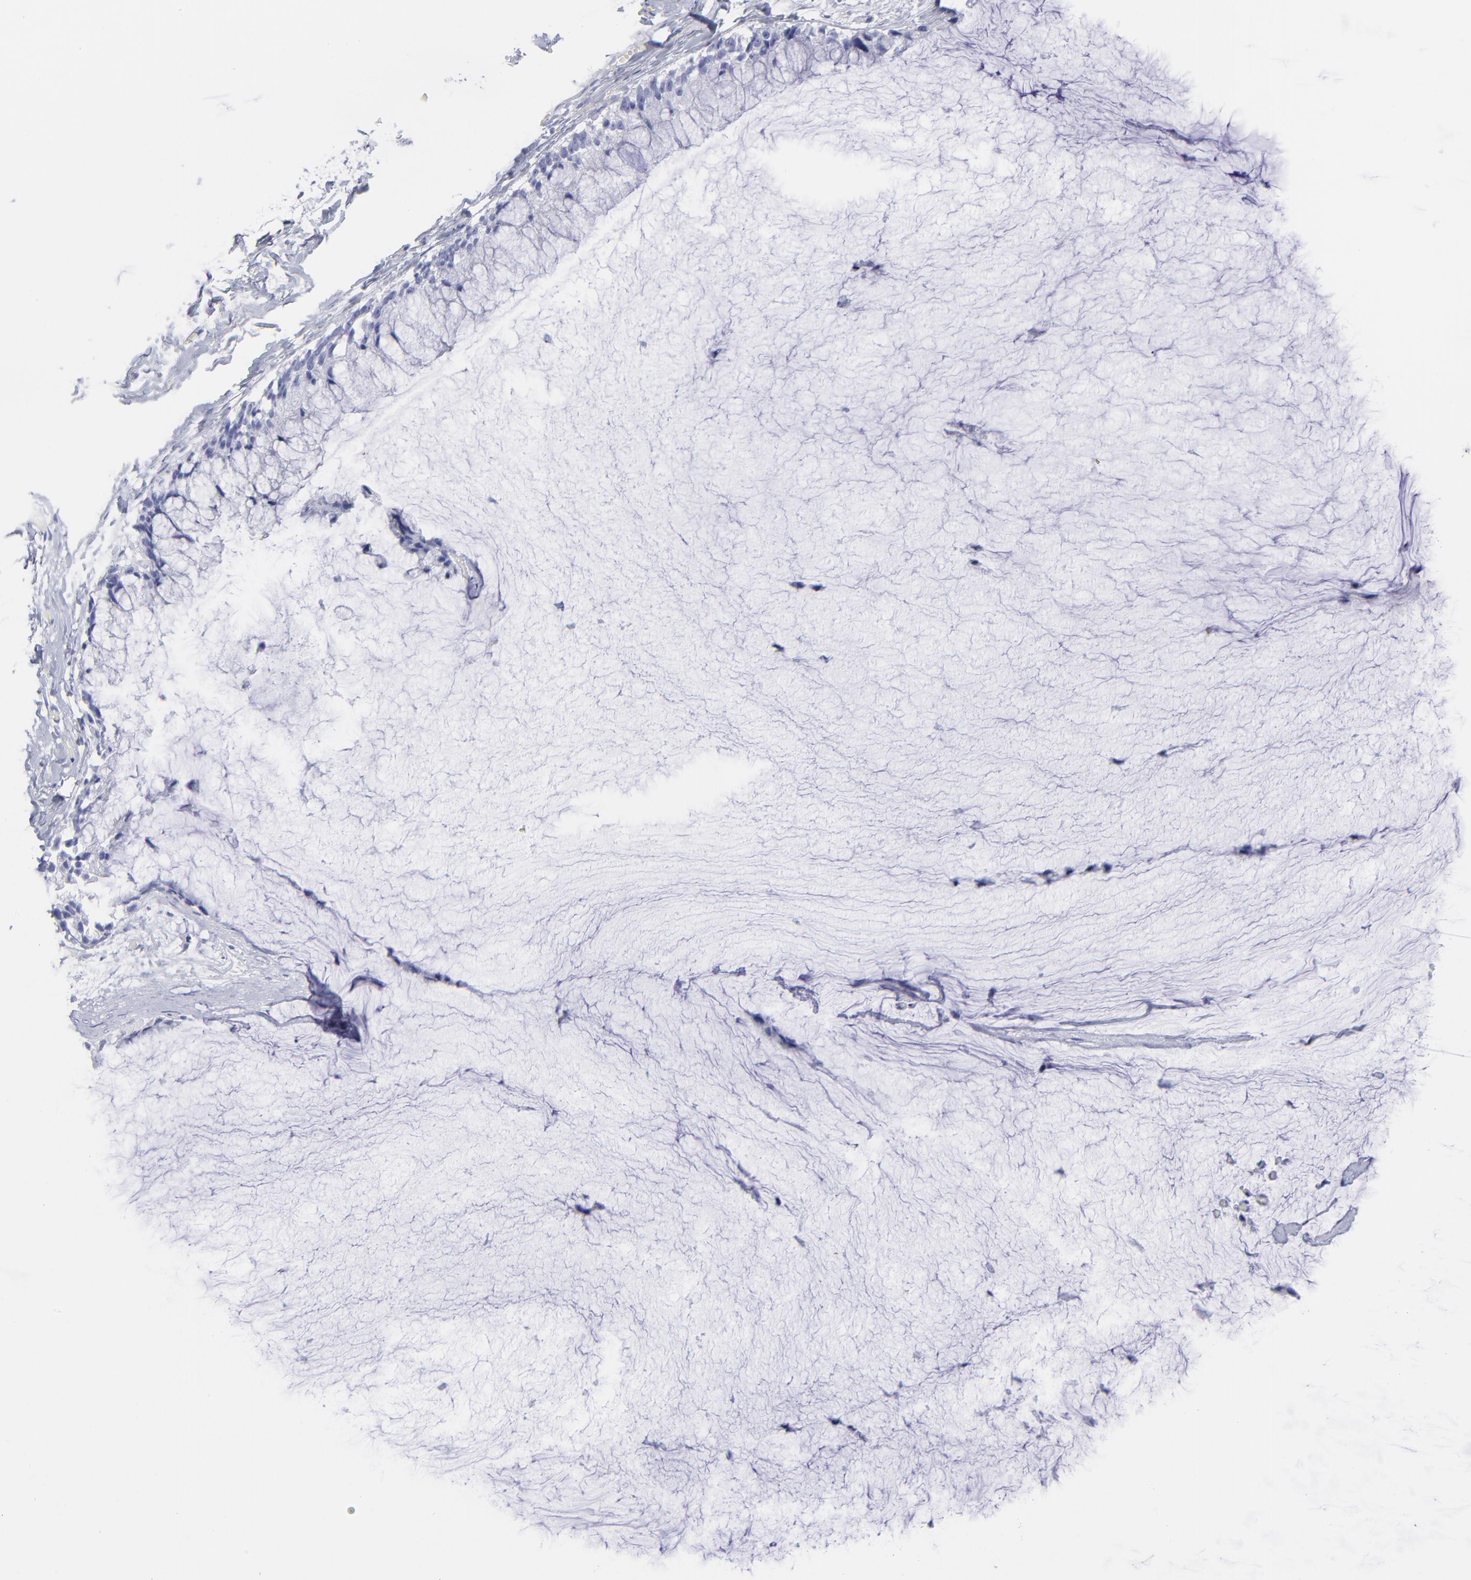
{"staining": {"intensity": "negative", "quantity": "none", "location": "none"}, "tissue": "ovarian cancer", "cell_type": "Tumor cells", "image_type": "cancer", "snomed": [{"axis": "morphology", "description": "Cystadenocarcinoma, mucinous, NOS"}, {"axis": "topography", "description": "Ovary"}], "caption": "A micrograph of human mucinous cystadenocarcinoma (ovarian) is negative for staining in tumor cells.", "gene": "F13B", "patient": {"sex": "female", "age": 39}}